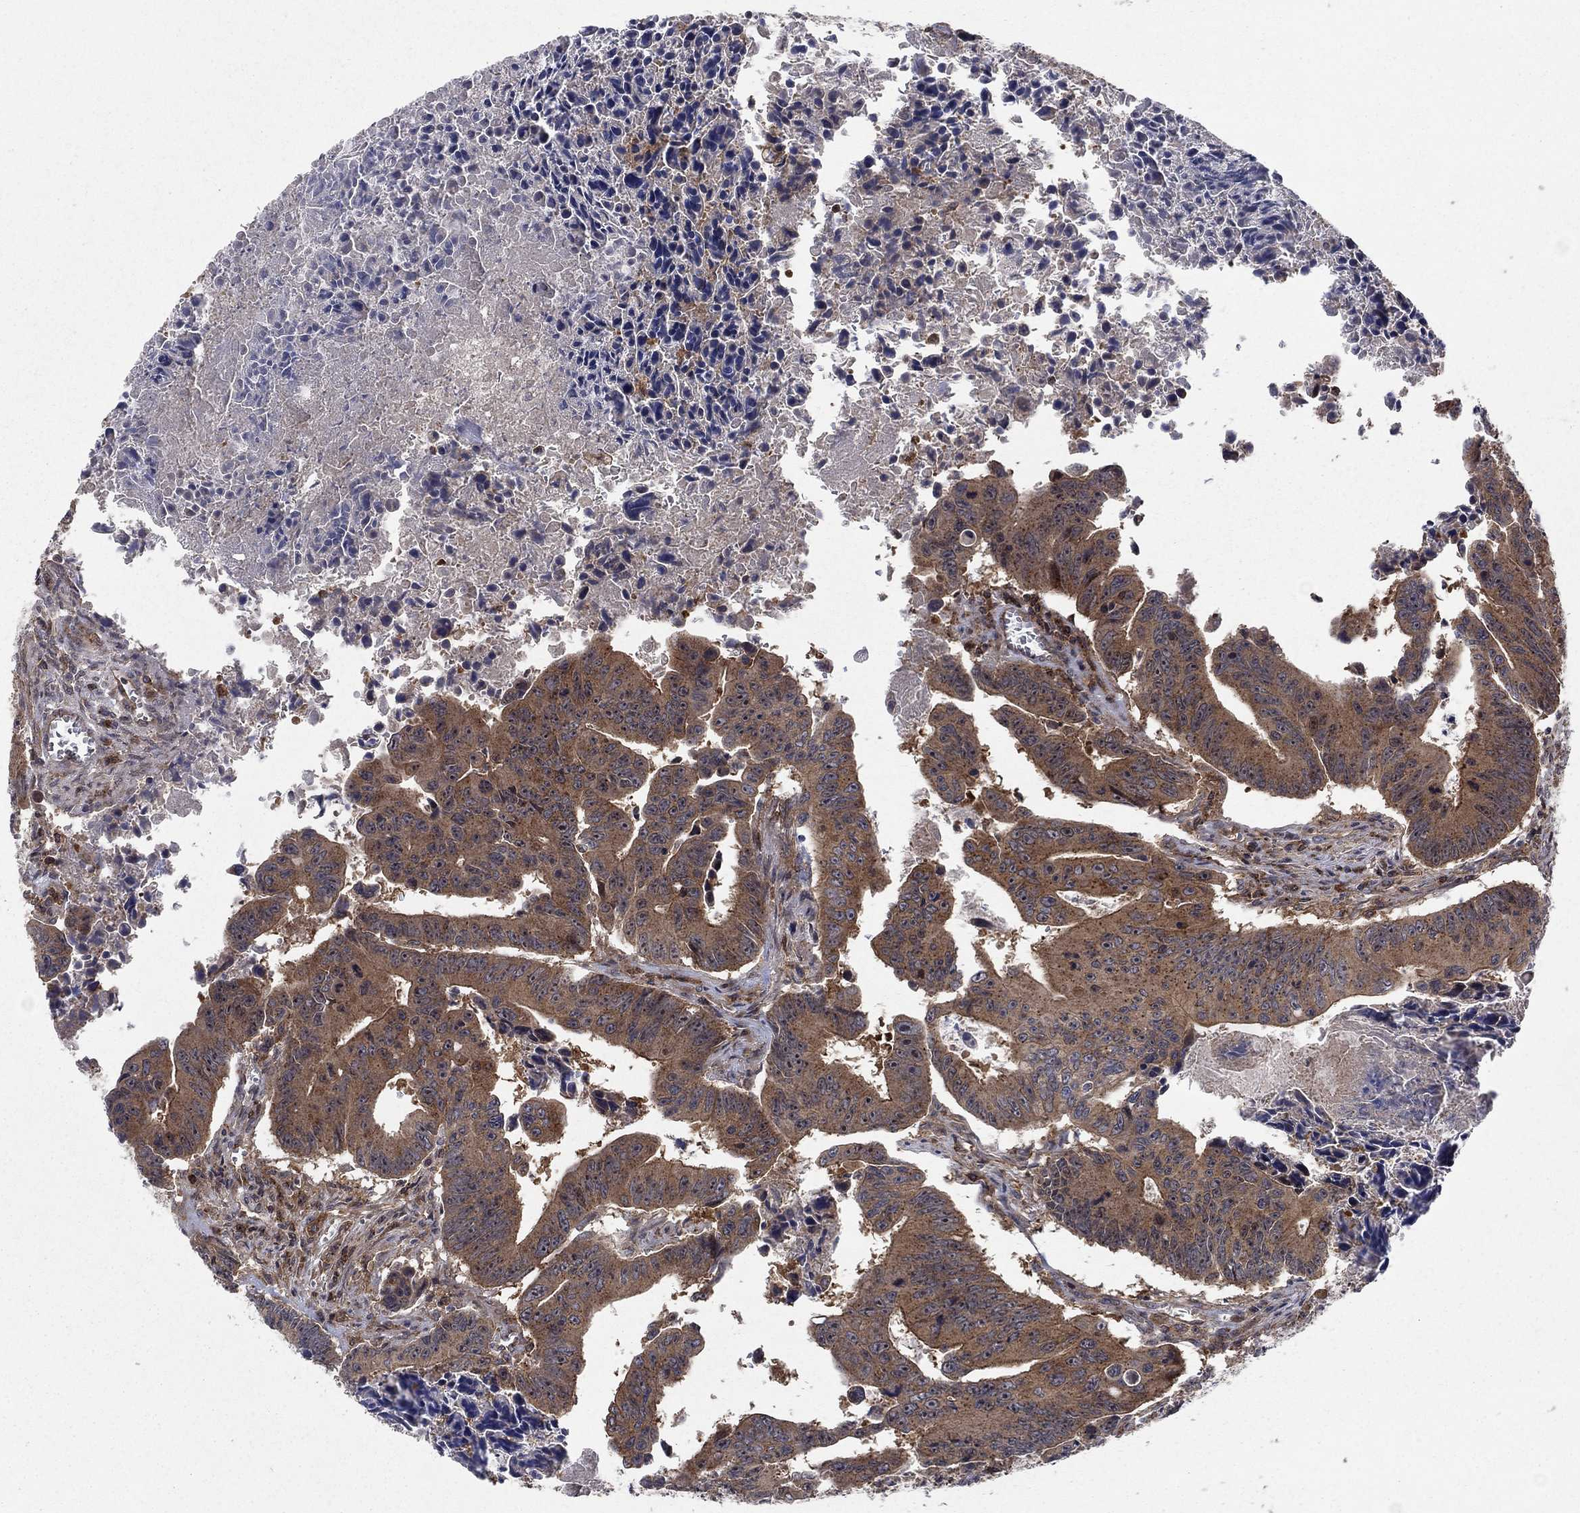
{"staining": {"intensity": "moderate", "quantity": ">75%", "location": "cytoplasmic/membranous"}, "tissue": "colorectal cancer", "cell_type": "Tumor cells", "image_type": "cancer", "snomed": [{"axis": "morphology", "description": "Adenocarcinoma, NOS"}, {"axis": "topography", "description": "Colon"}], "caption": "Brown immunohistochemical staining in human adenocarcinoma (colorectal) displays moderate cytoplasmic/membranous staining in about >75% of tumor cells.", "gene": "IFI35", "patient": {"sex": "female", "age": 87}}